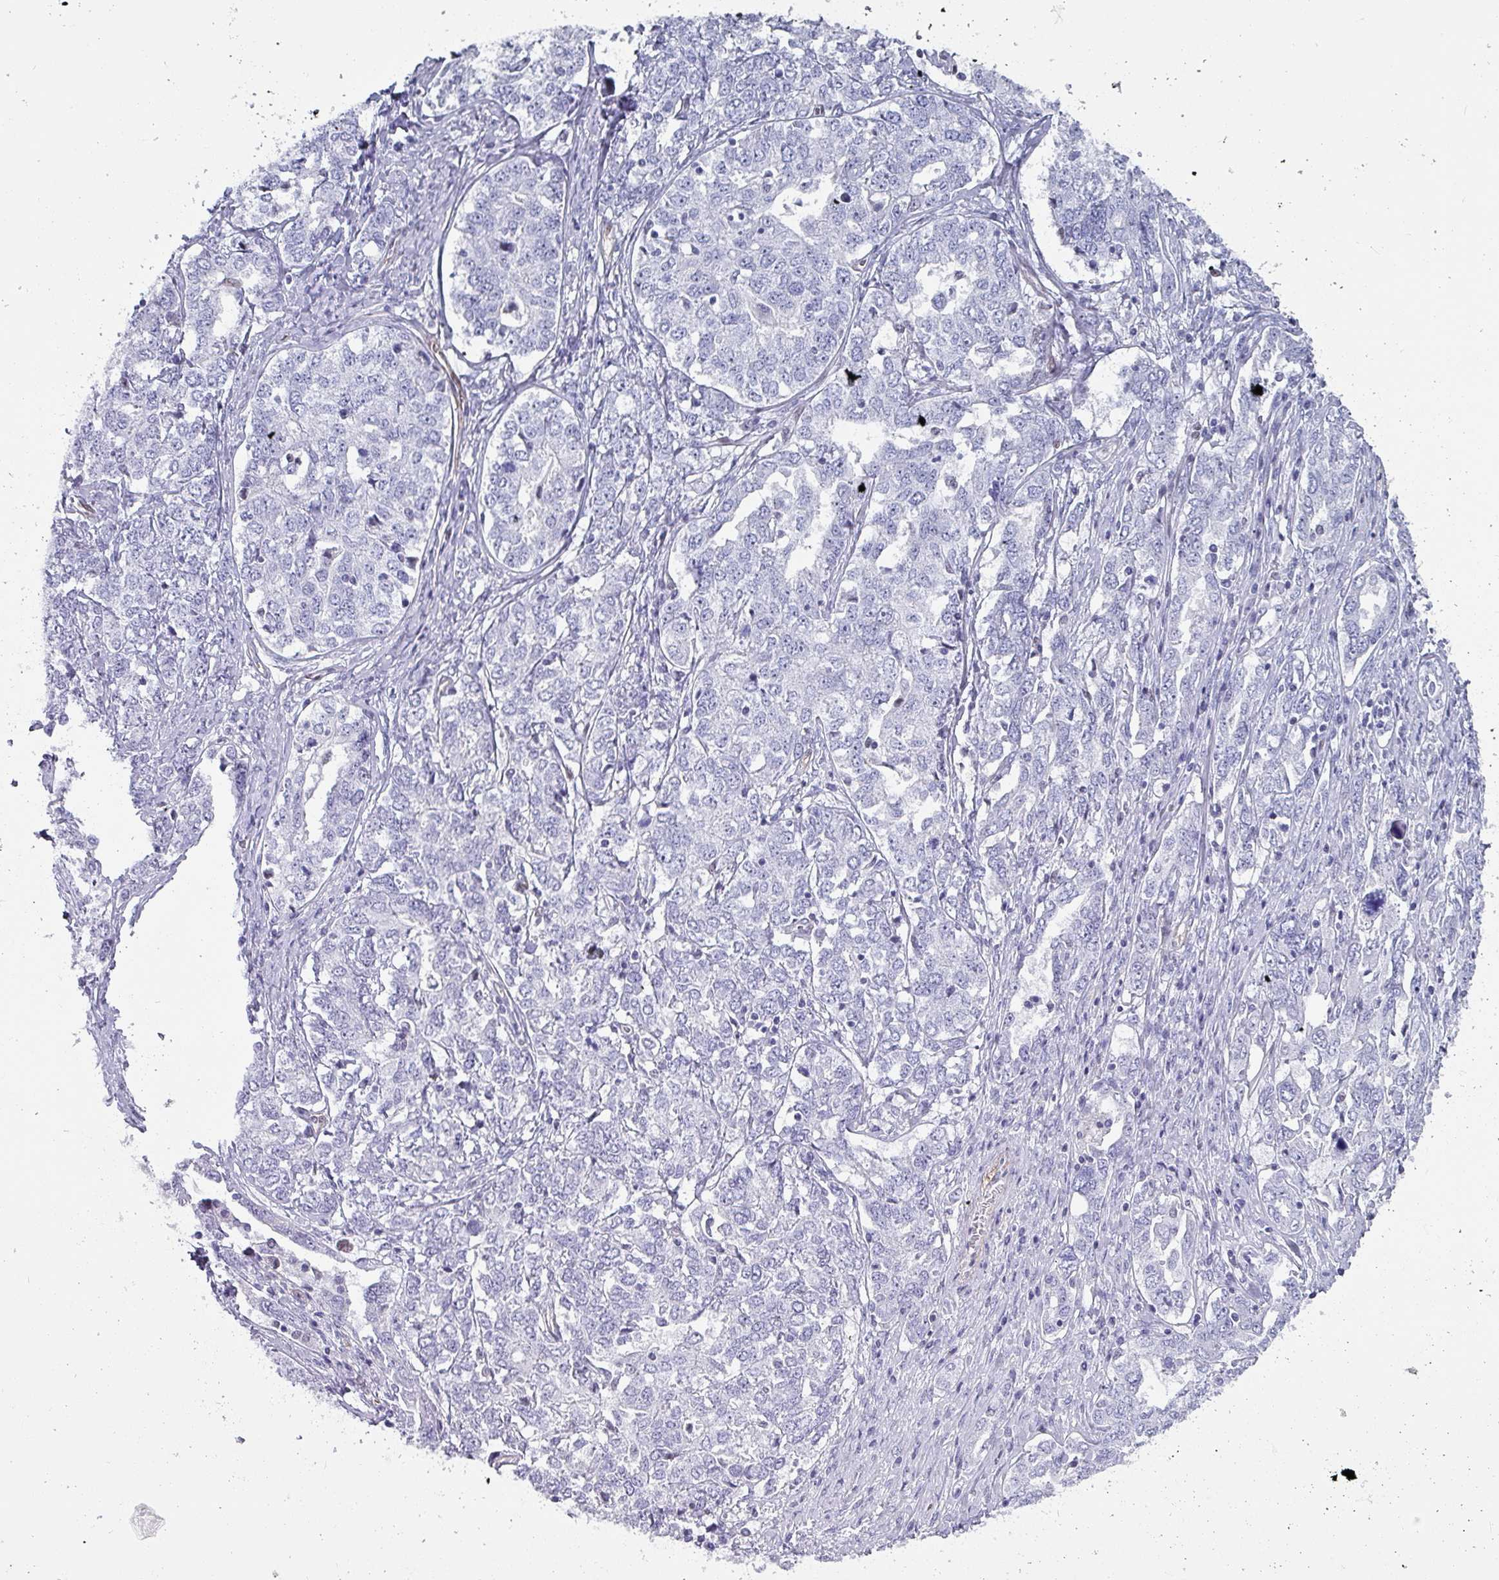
{"staining": {"intensity": "negative", "quantity": "none", "location": "none"}, "tissue": "ovarian cancer", "cell_type": "Tumor cells", "image_type": "cancer", "snomed": [{"axis": "morphology", "description": "Carcinoma, endometroid"}, {"axis": "topography", "description": "Ovary"}], "caption": "Tumor cells show no significant staining in ovarian endometroid carcinoma.", "gene": "ZNF816-ZNF321P", "patient": {"sex": "female", "age": 62}}